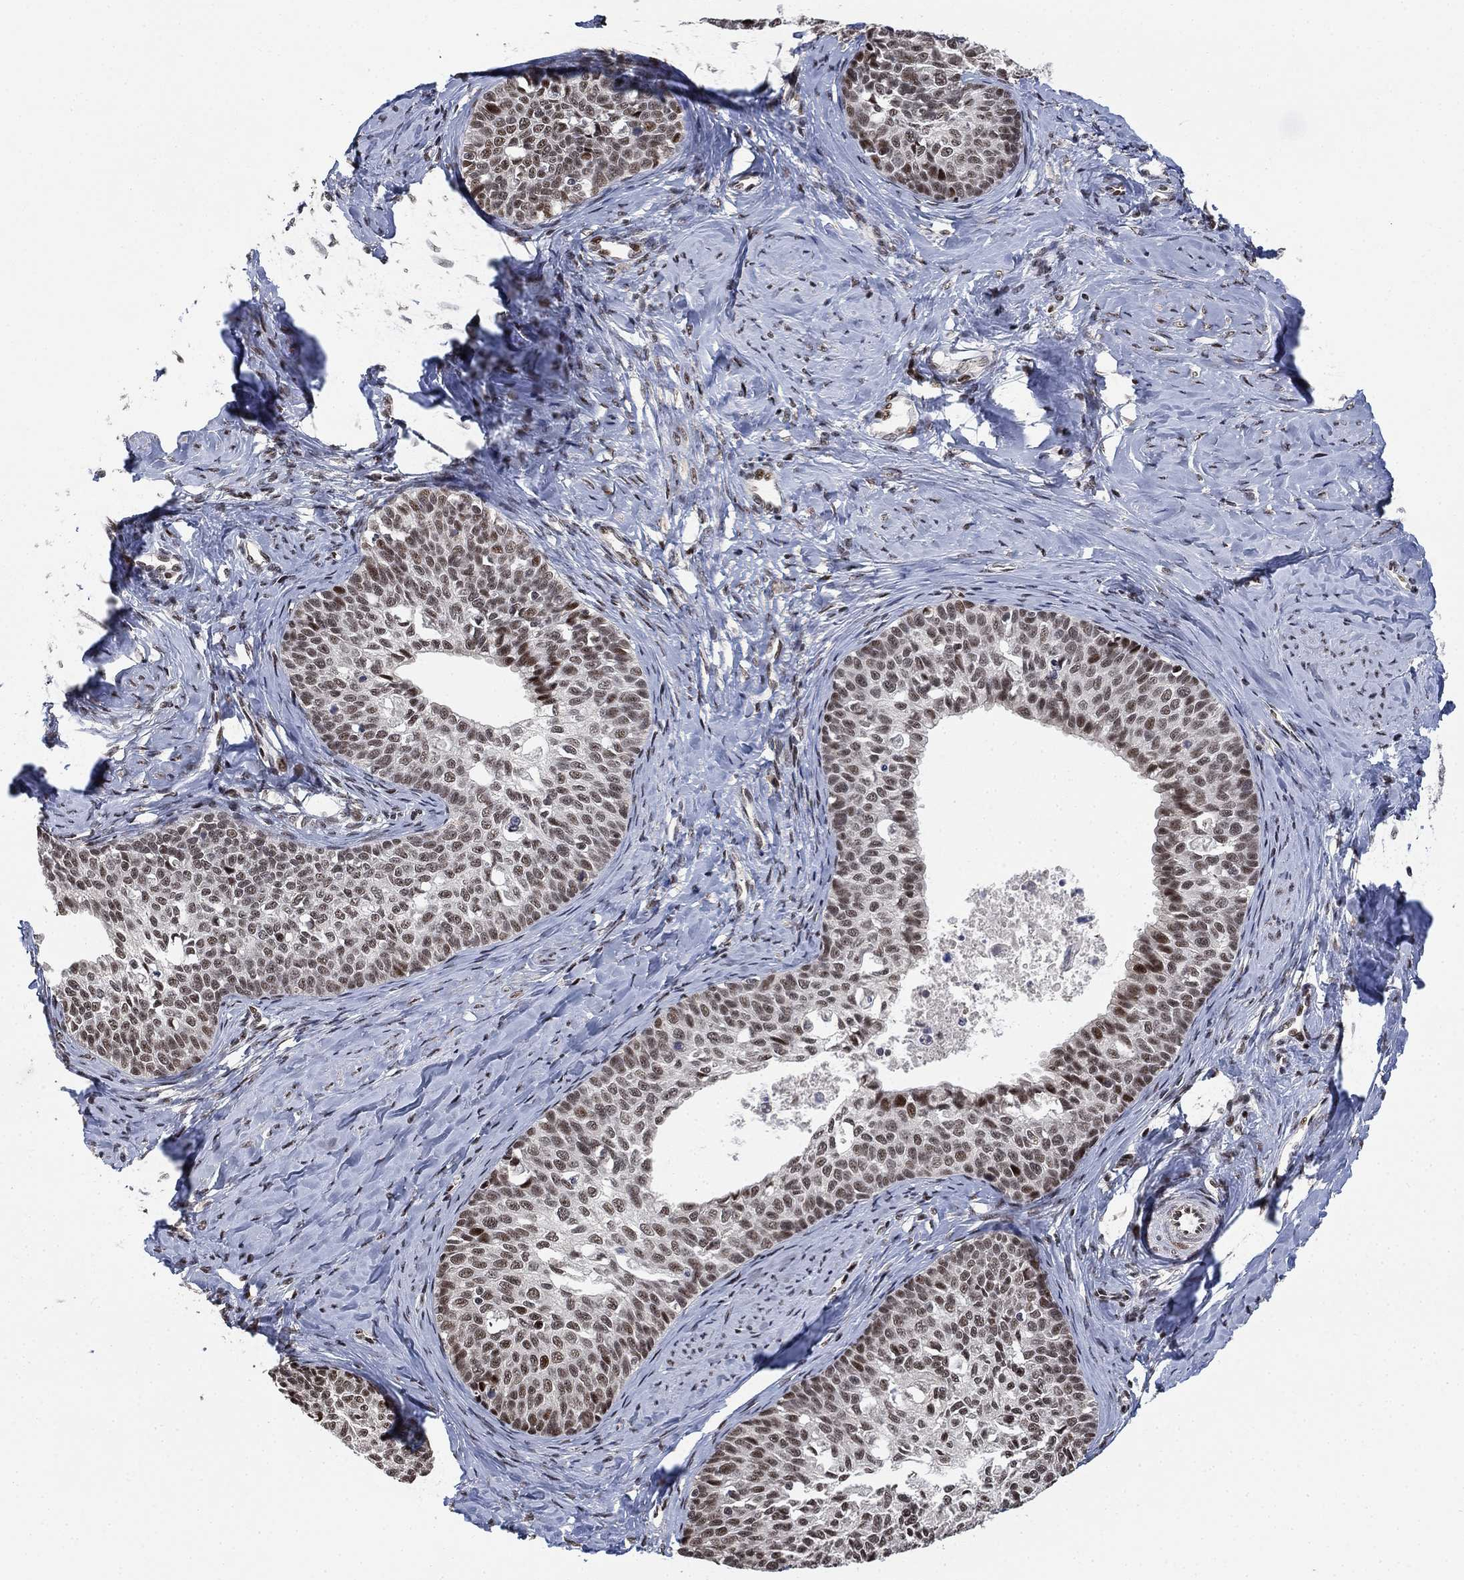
{"staining": {"intensity": "moderate", "quantity": ">75%", "location": "nuclear"}, "tissue": "cervical cancer", "cell_type": "Tumor cells", "image_type": "cancer", "snomed": [{"axis": "morphology", "description": "Squamous cell carcinoma, NOS"}, {"axis": "topography", "description": "Cervix"}], "caption": "Protein expression analysis of squamous cell carcinoma (cervical) exhibits moderate nuclear expression in about >75% of tumor cells. Immunohistochemistry stains the protein of interest in brown and the nuclei are stained blue.", "gene": "ZSCAN30", "patient": {"sex": "female", "age": 51}}